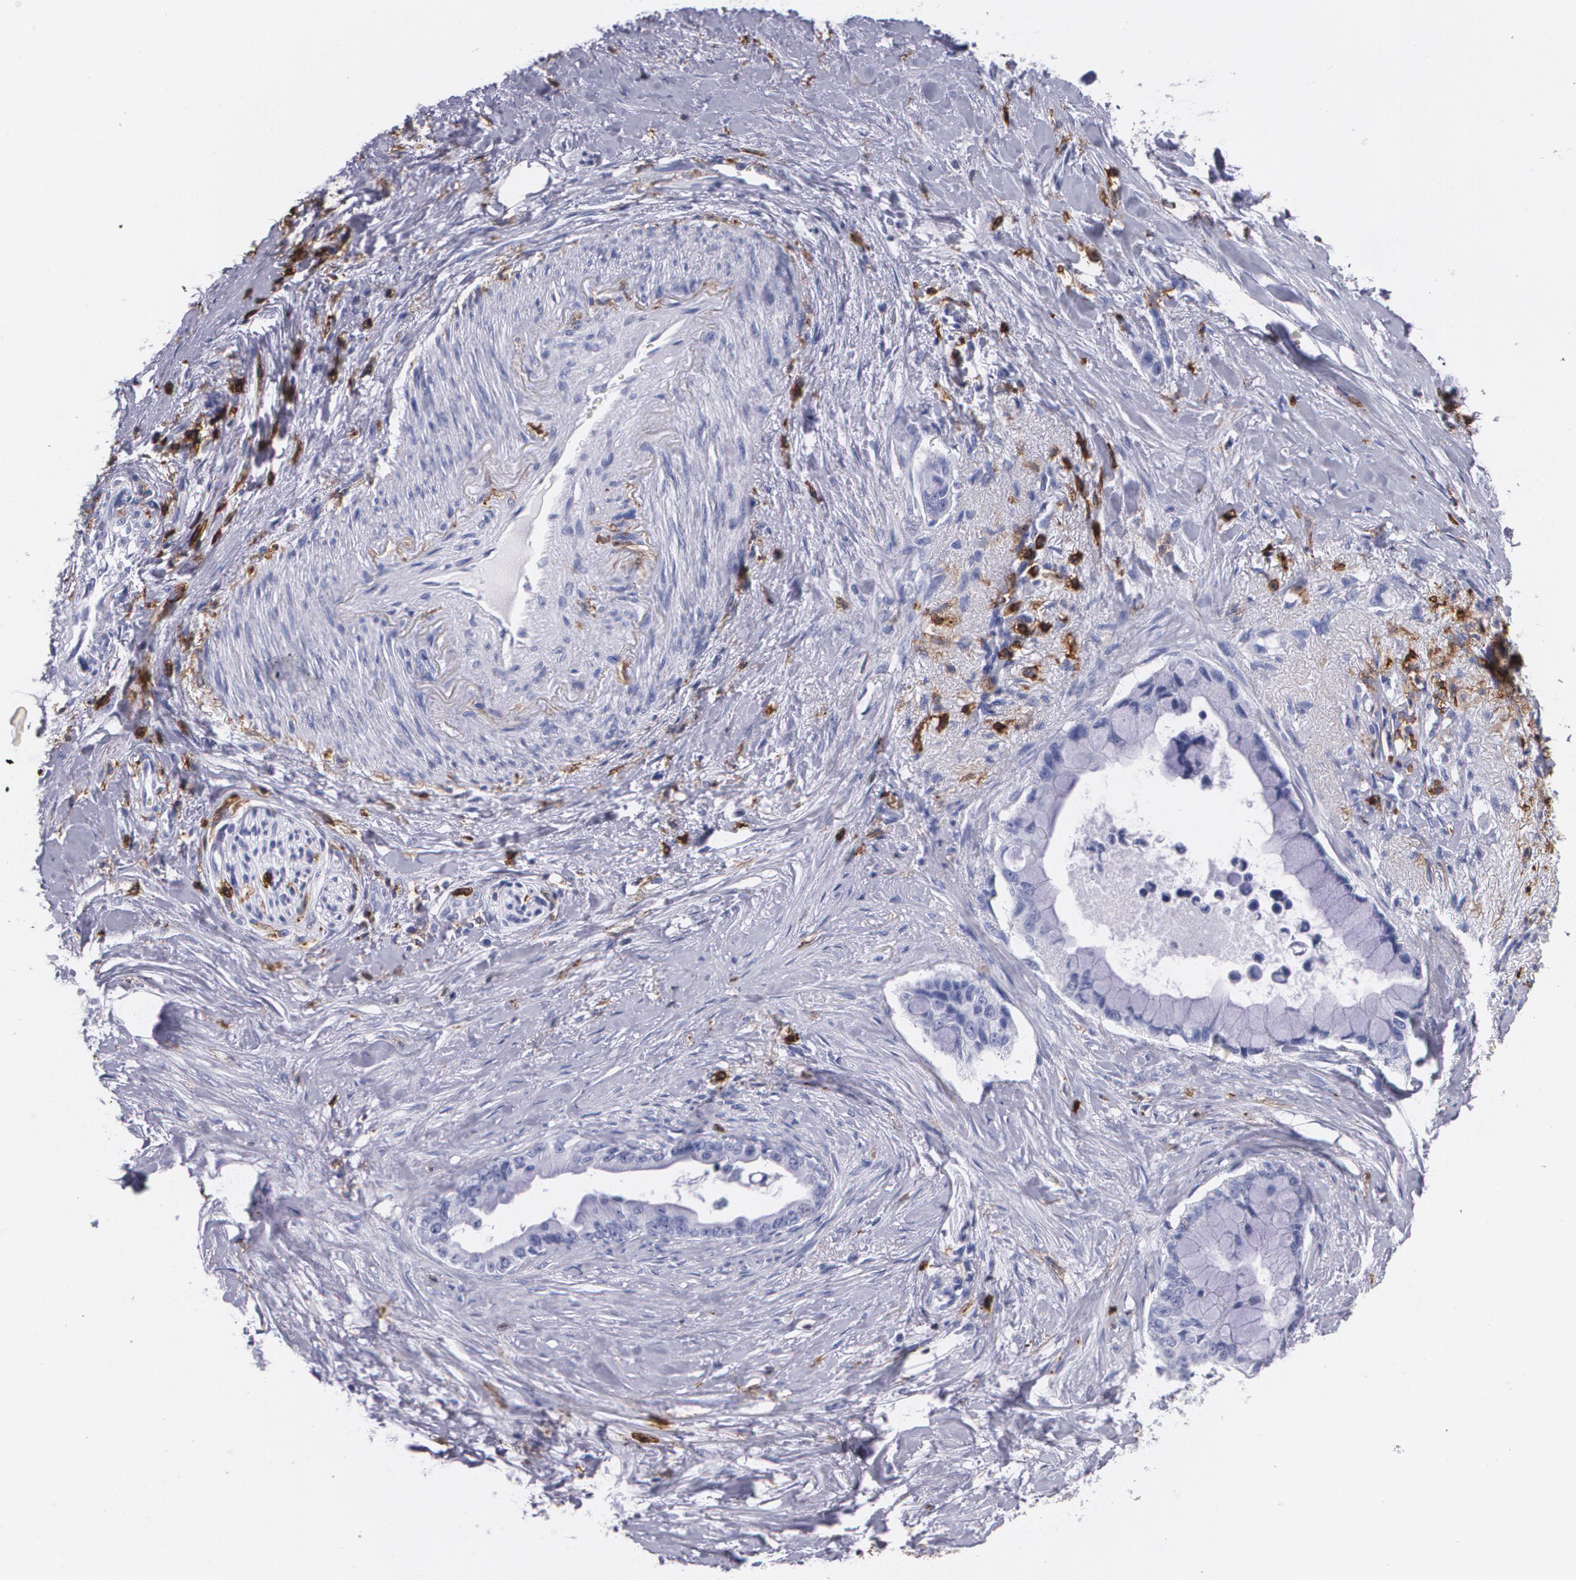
{"staining": {"intensity": "negative", "quantity": "none", "location": "none"}, "tissue": "pancreatic cancer", "cell_type": "Tumor cells", "image_type": "cancer", "snomed": [{"axis": "morphology", "description": "Adenocarcinoma, NOS"}, {"axis": "topography", "description": "Pancreas"}], "caption": "Immunohistochemistry of human pancreatic cancer (adenocarcinoma) shows no expression in tumor cells.", "gene": "PTPRC", "patient": {"sex": "male", "age": 59}}